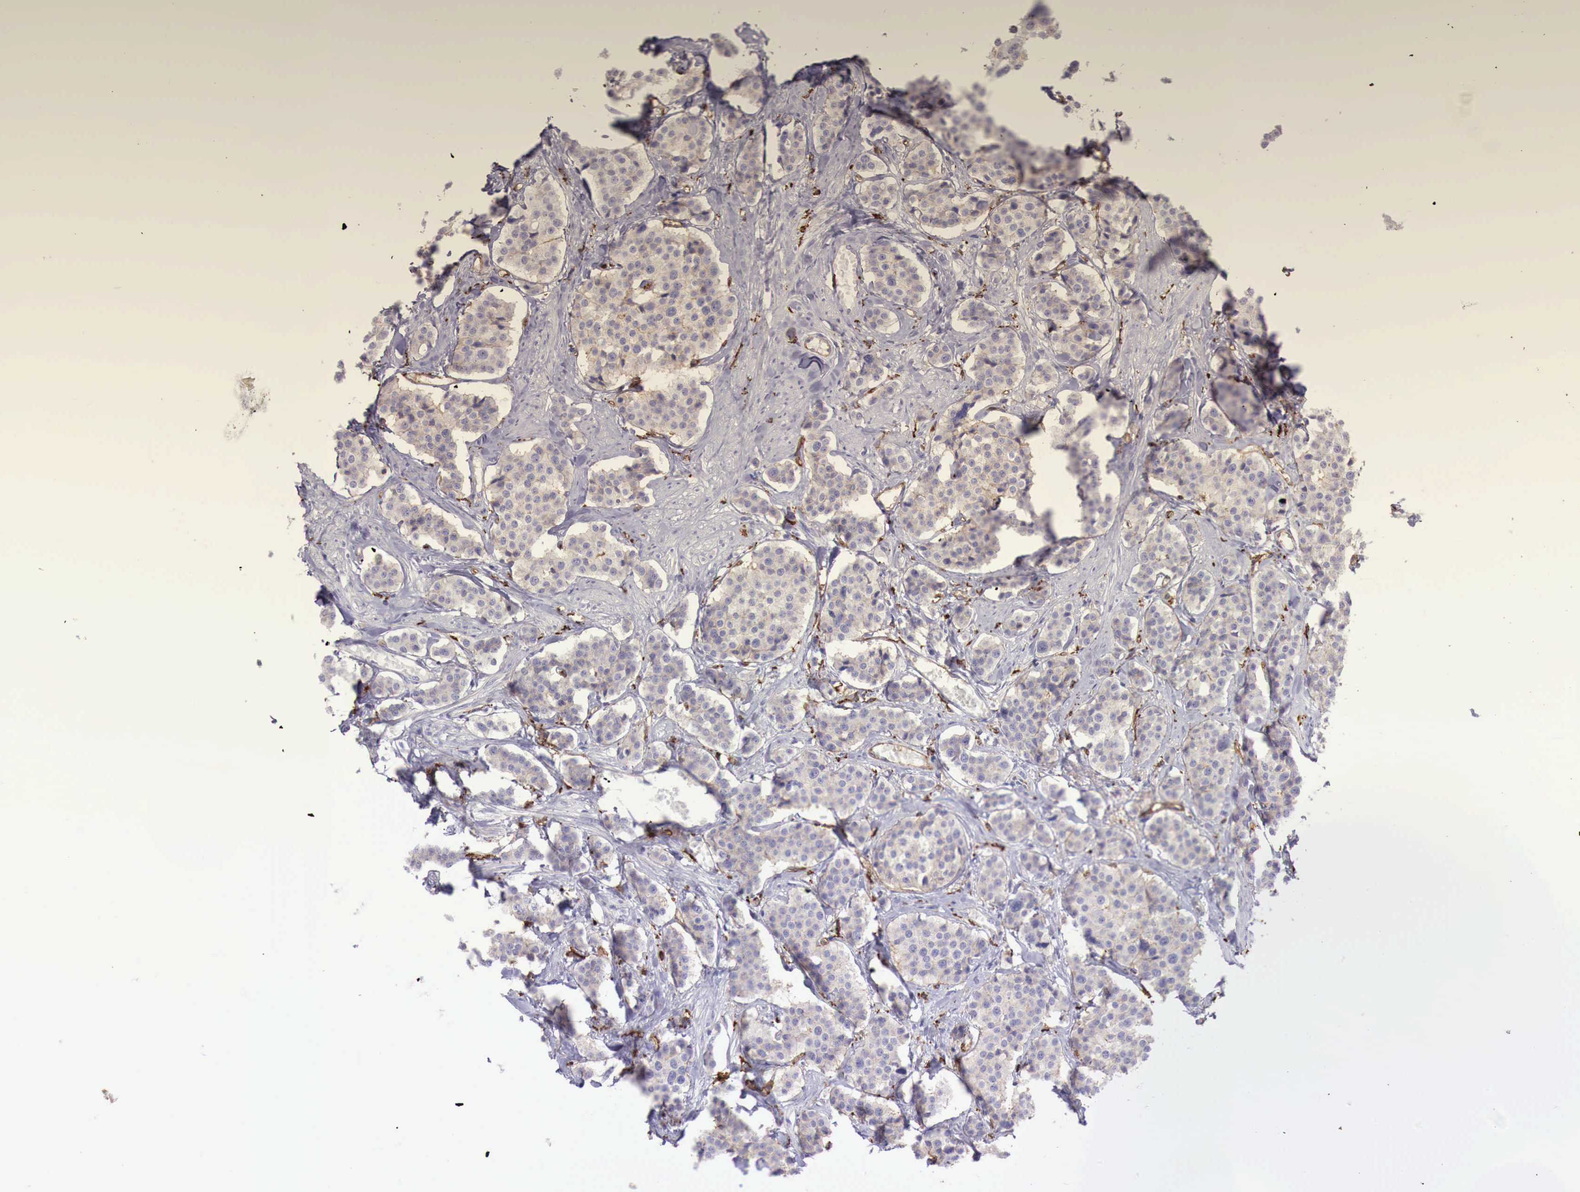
{"staining": {"intensity": "negative", "quantity": "none", "location": "none"}, "tissue": "carcinoid", "cell_type": "Tumor cells", "image_type": "cancer", "snomed": [{"axis": "morphology", "description": "Carcinoid, malignant, NOS"}, {"axis": "topography", "description": "Small intestine"}], "caption": "This image is of malignant carcinoid stained with immunohistochemistry to label a protein in brown with the nuclei are counter-stained blue. There is no expression in tumor cells. Nuclei are stained in blue.", "gene": "MSR1", "patient": {"sex": "male", "age": 60}}